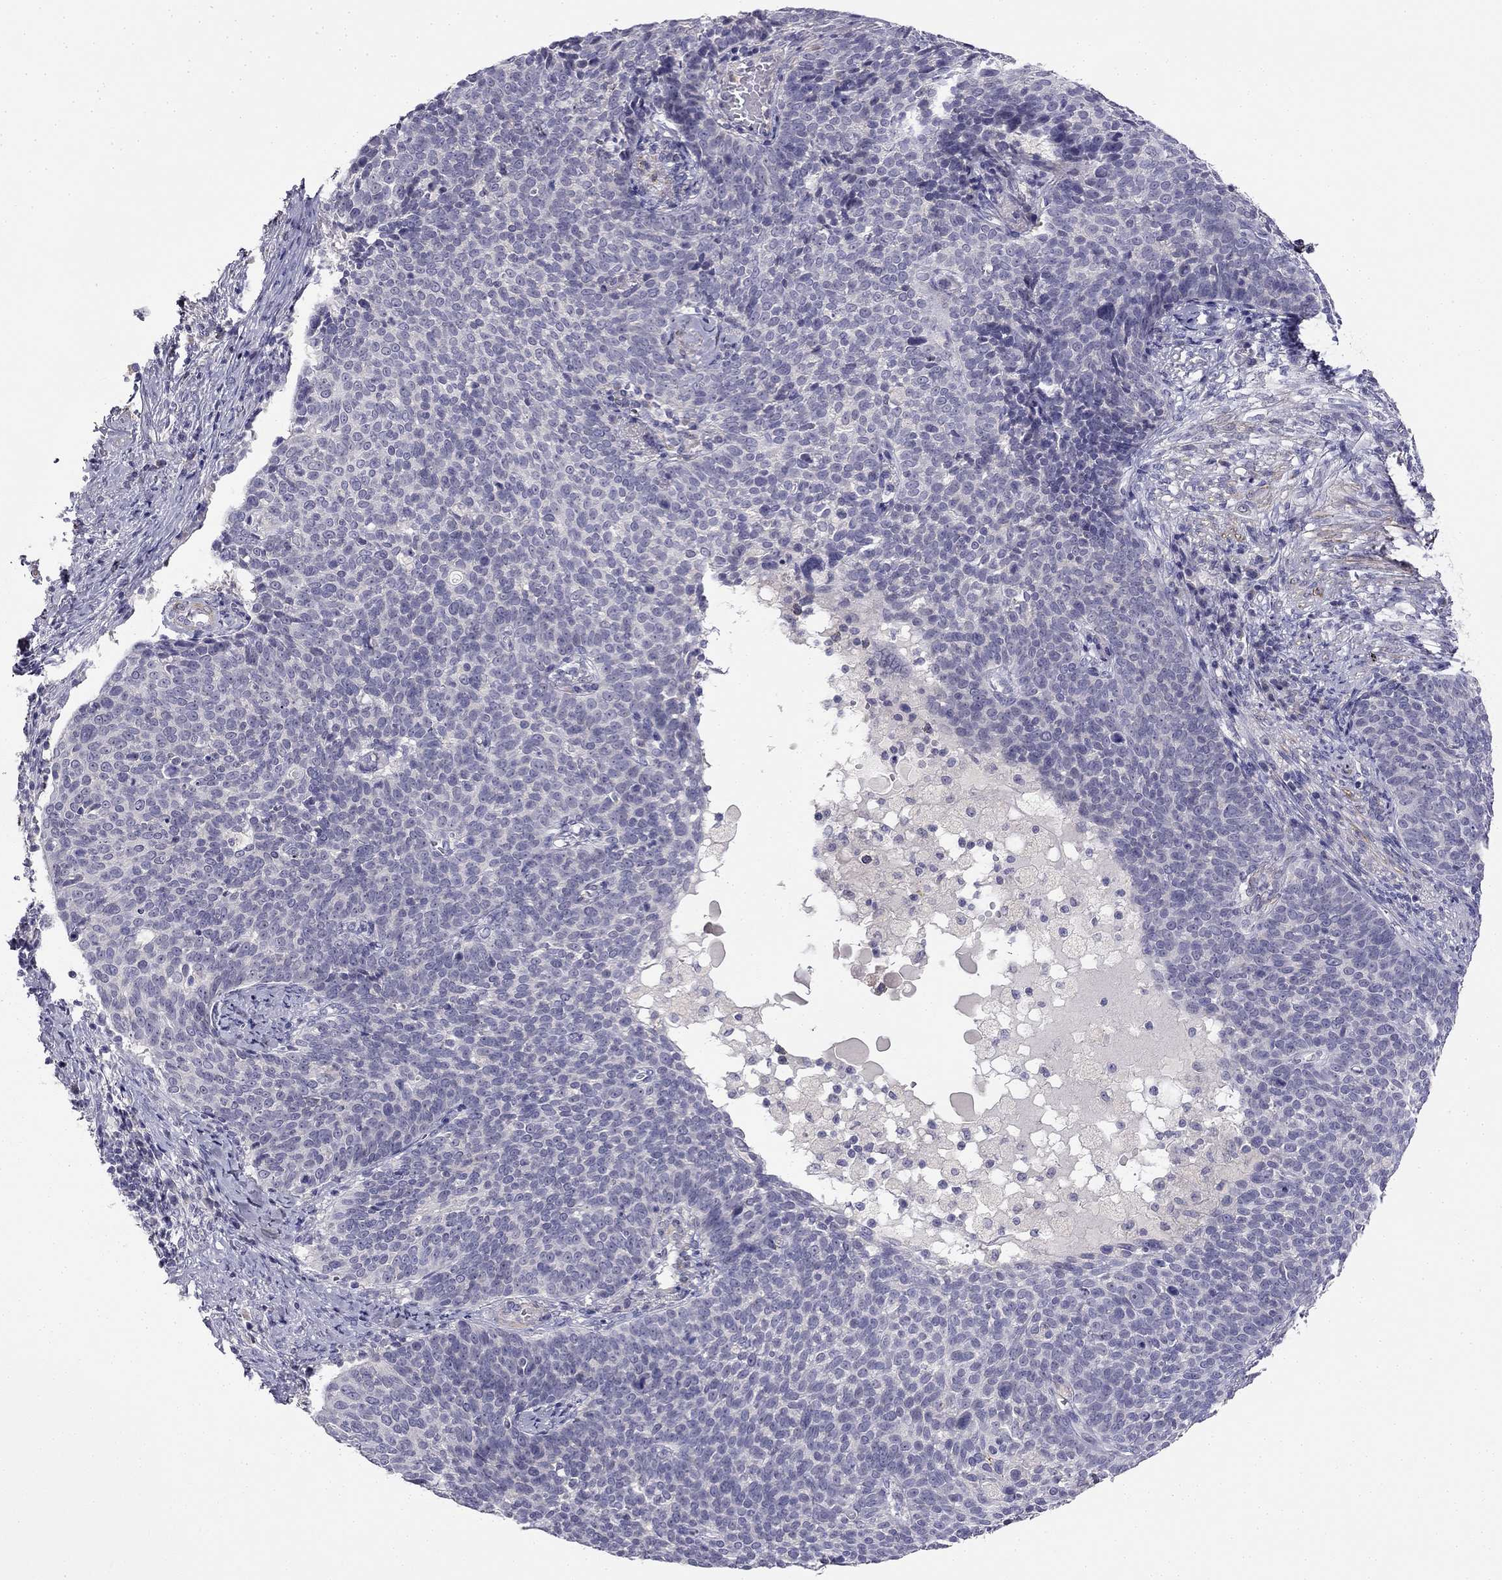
{"staining": {"intensity": "negative", "quantity": "none", "location": "none"}, "tissue": "cervical cancer", "cell_type": "Tumor cells", "image_type": "cancer", "snomed": [{"axis": "morphology", "description": "Squamous cell carcinoma, NOS"}, {"axis": "topography", "description": "Cervix"}], "caption": "DAB (3,3'-diaminobenzidine) immunohistochemical staining of human cervical cancer displays no significant staining in tumor cells.", "gene": "C16orf89", "patient": {"sex": "female", "age": 39}}